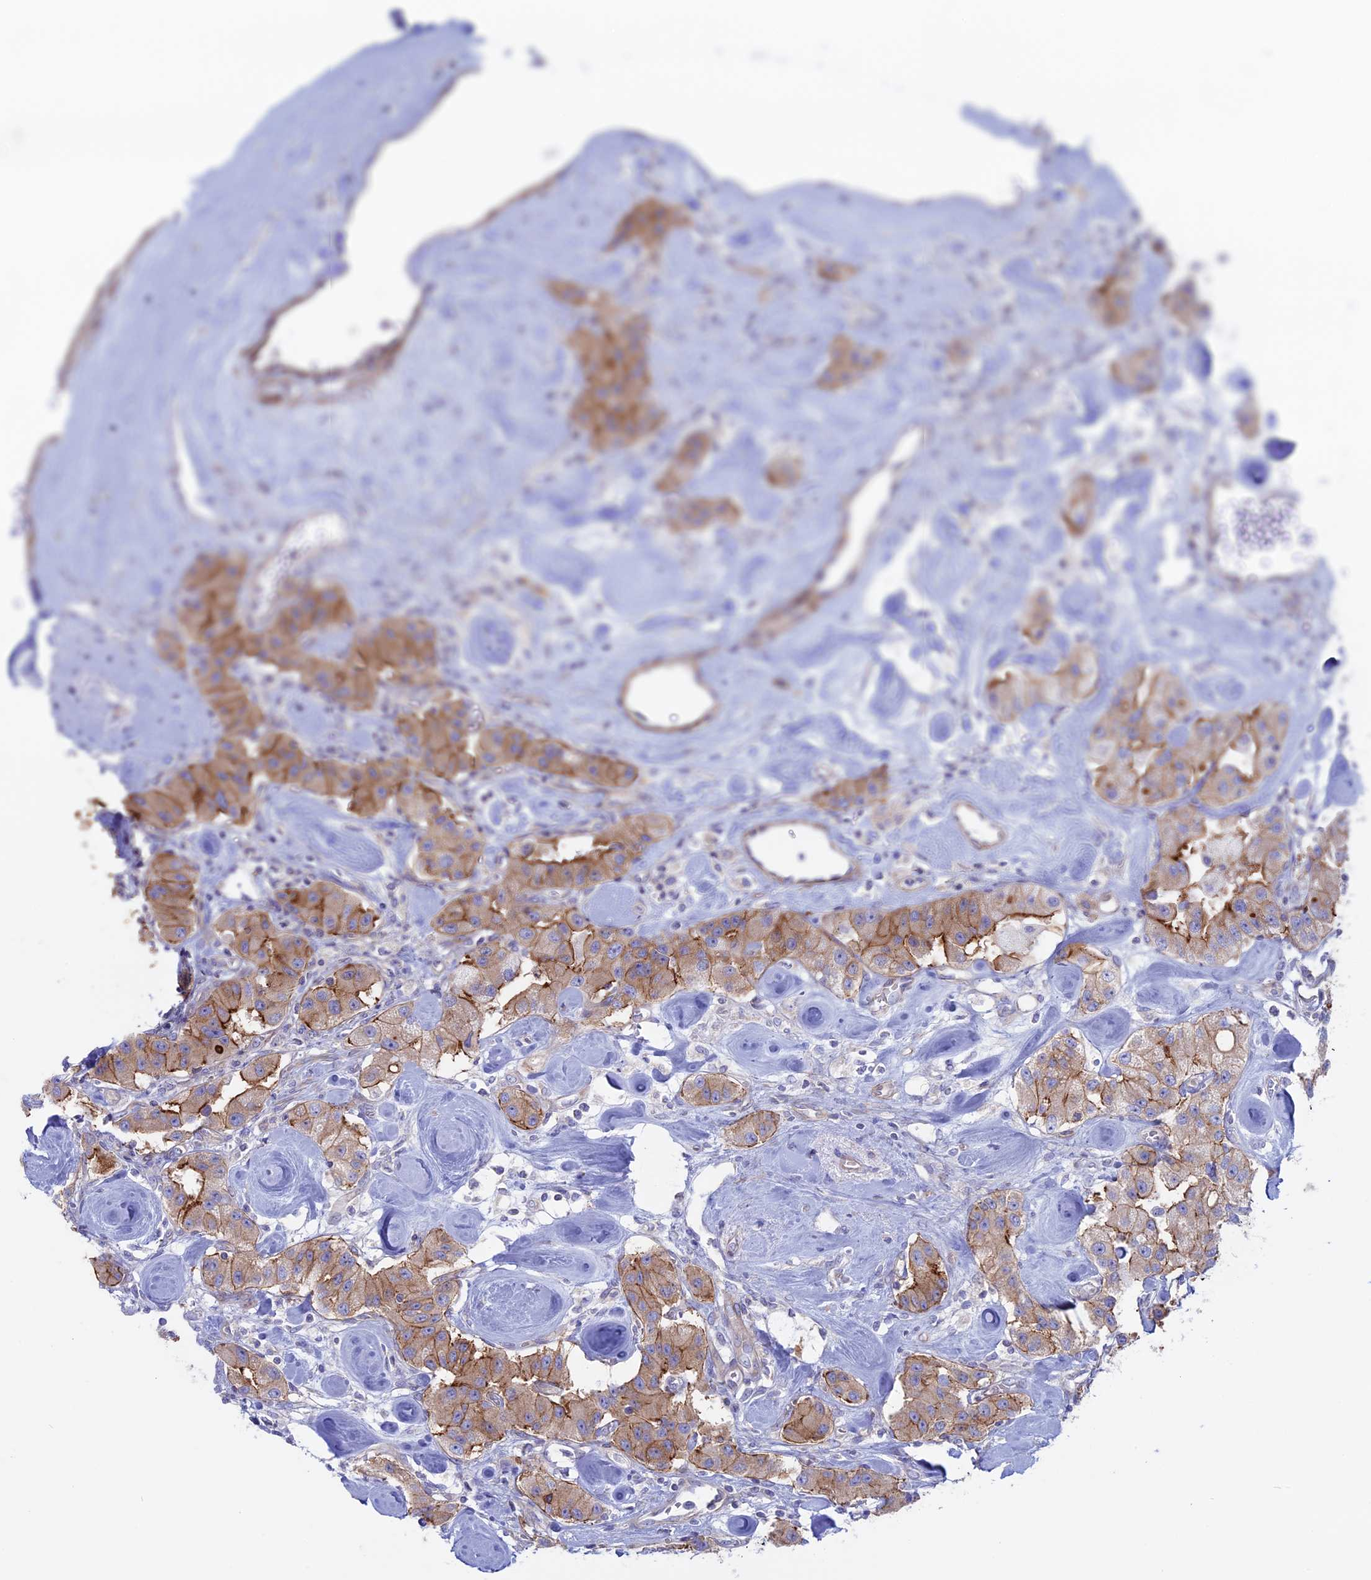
{"staining": {"intensity": "moderate", "quantity": "25%-75%", "location": "cytoplasmic/membranous"}, "tissue": "carcinoid", "cell_type": "Tumor cells", "image_type": "cancer", "snomed": [{"axis": "morphology", "description": "Carcinoid, malignant, NOS"}, {"axis": "topography", "description": "Pancreas"}], "caption": "Brown immunohistochemical staining in human carcinoid (malignant) displays moderate cytoplasmic/membranous staining in approximately 25%-75% of tumor cells.", "gene": "MYO5B", "patient": {"sex": "male", "age": 41}}